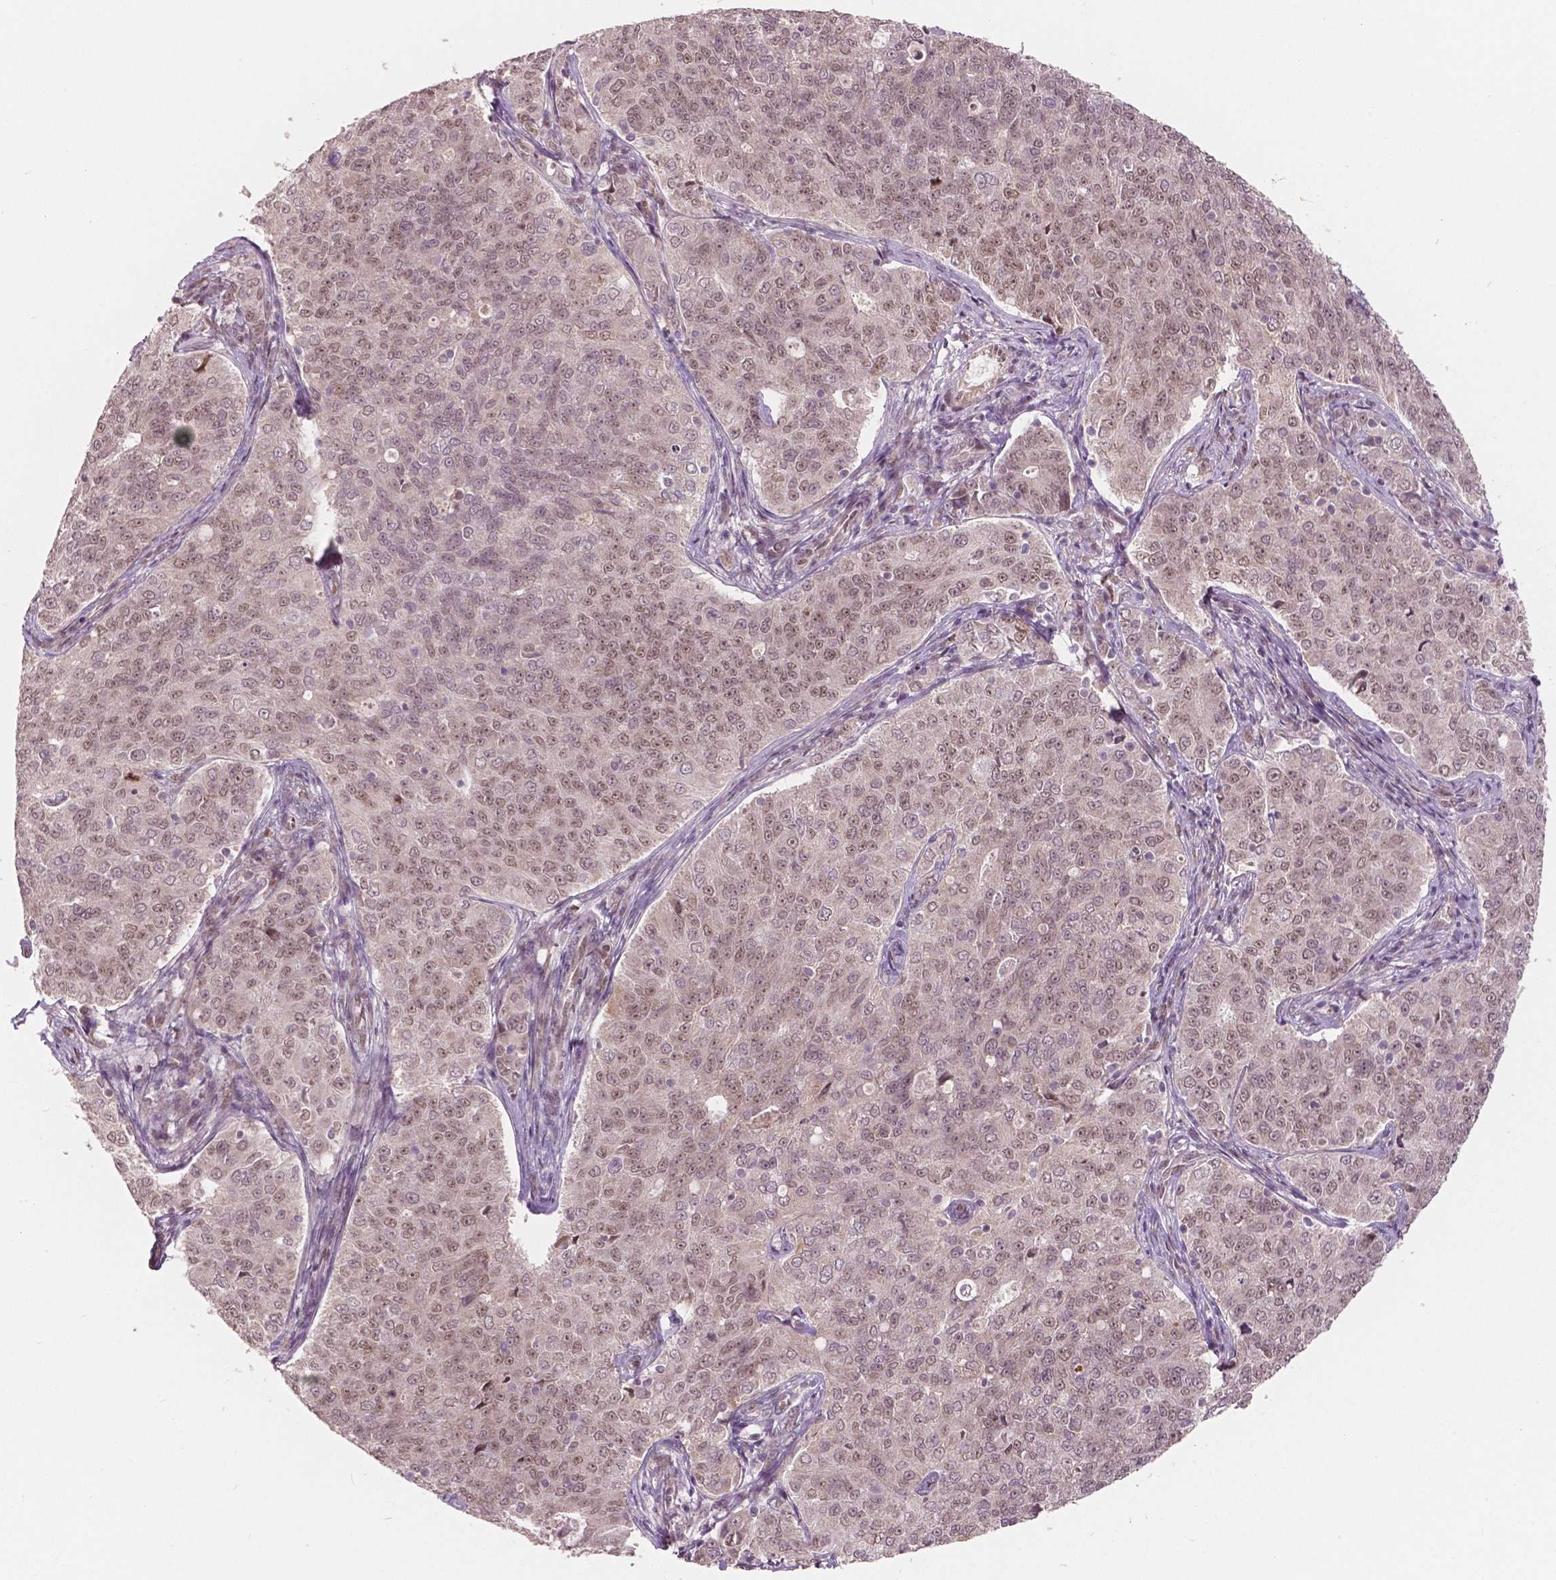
{"staining": {"intensity": "negative", "quantity": "none", "location": "none"}, "tissue": "endometrial cancer", "cell_type": "Tumor cells", "image_type": "cancer", "snomed": [{"axis": "morphology", "description": "Adenocarcinoma, NOS"}, {"axis": "topography", "description": "Endometrium"}], "caption": "Tumor cells are negative for protein expression in human endometrial adenocarcinoma.", "gene": "HMBOX1", "patient": {"sex": "female", "age": 43}}